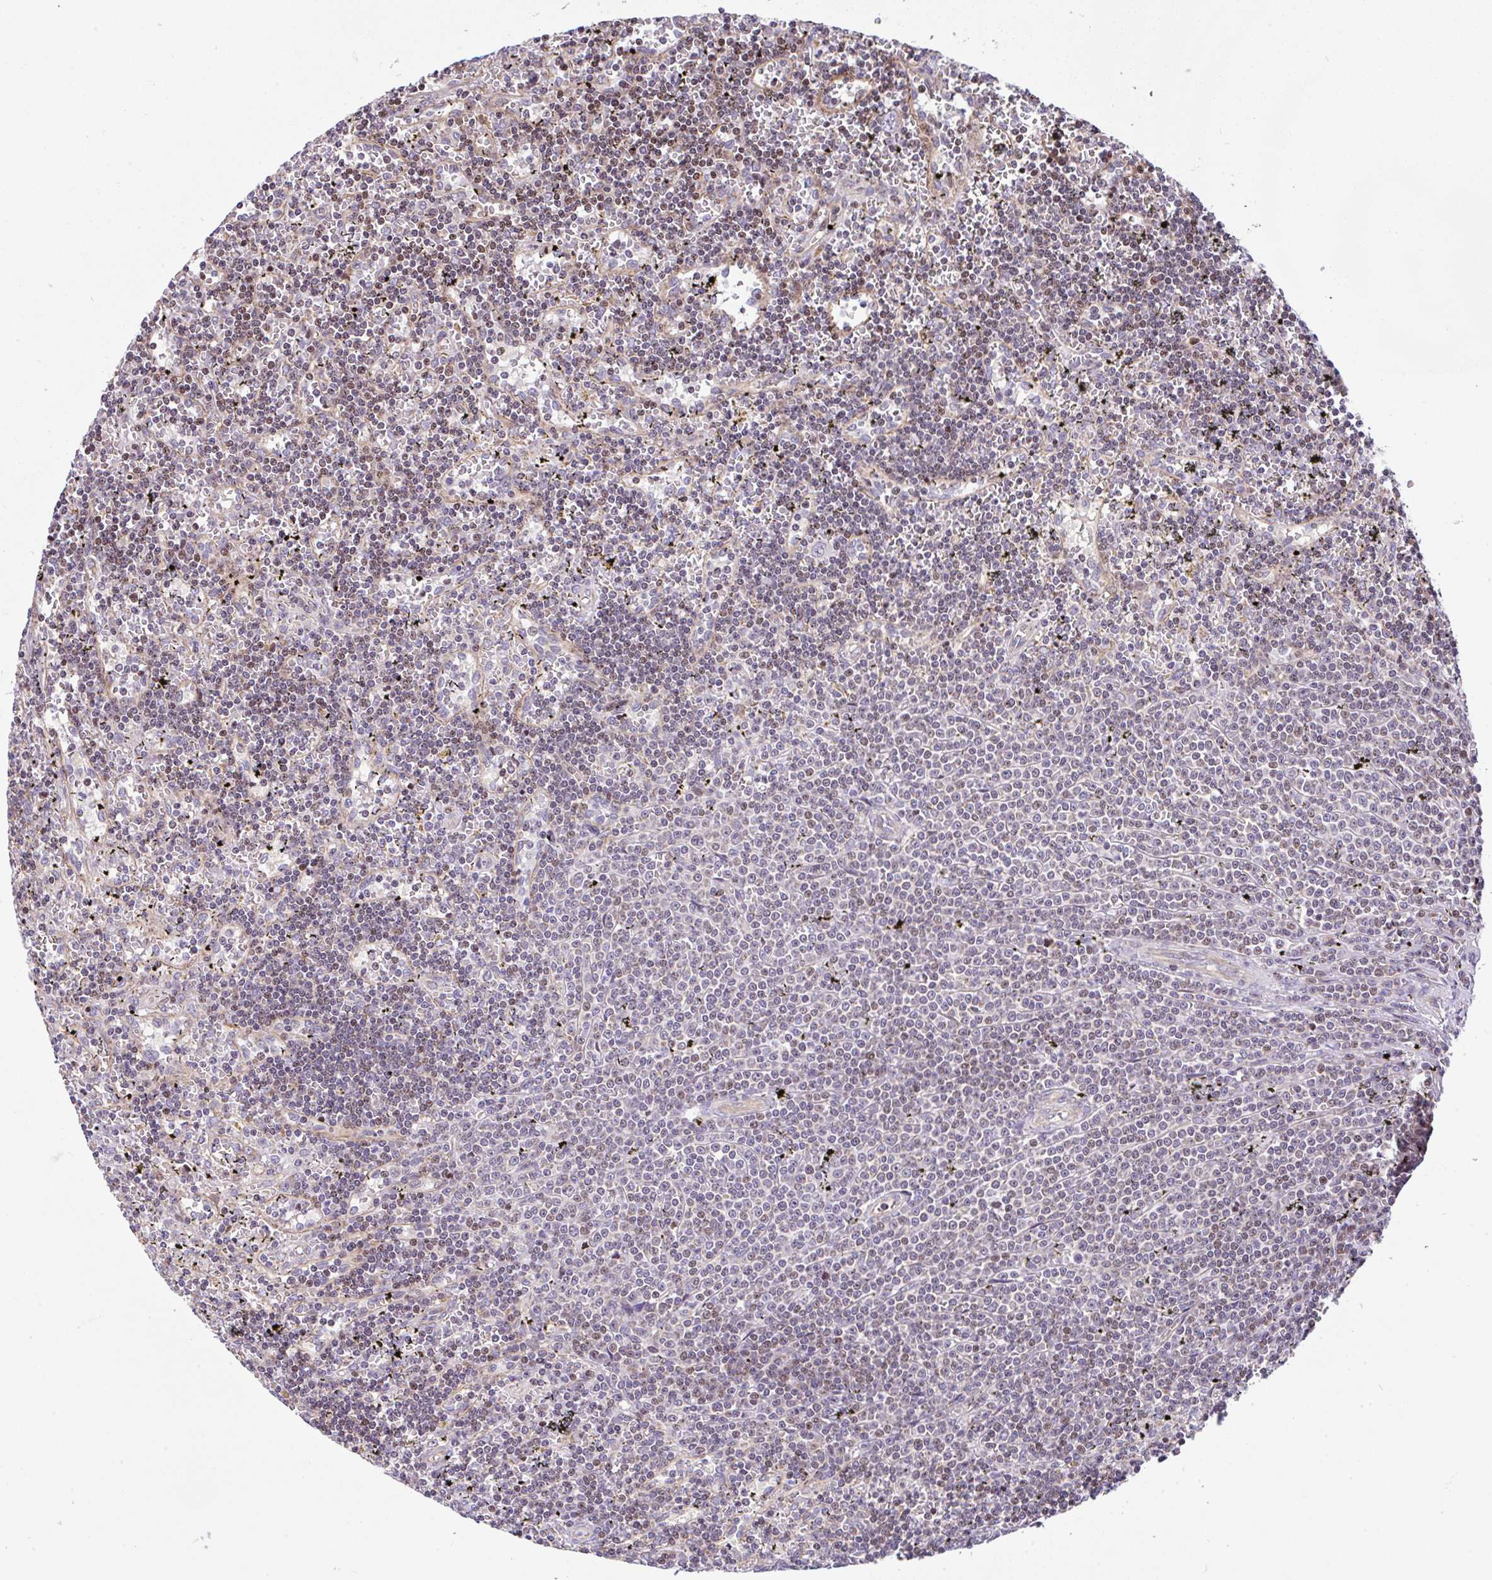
{"staining": {"intensity": "negative", "quantity": "none", "location": "none"}, "tissue": "lymphoma", "cell_type": "Tumor cells", "image_type": "cancer", "snomed": [{"axis": "morphology", "description": "Malignant lymphoma, non-Hodgkin's type, Low grade"}, {"axis": "topography", "description": "Spleen"}], "caption": "Immunohistochemical staining of human malignant lymphoma, non-Hodgkin's type (low-grade) shows no significant staining in tumor cells.", "gene": "FIGNL1", "patient": {"sex": "male", "age": 60}}